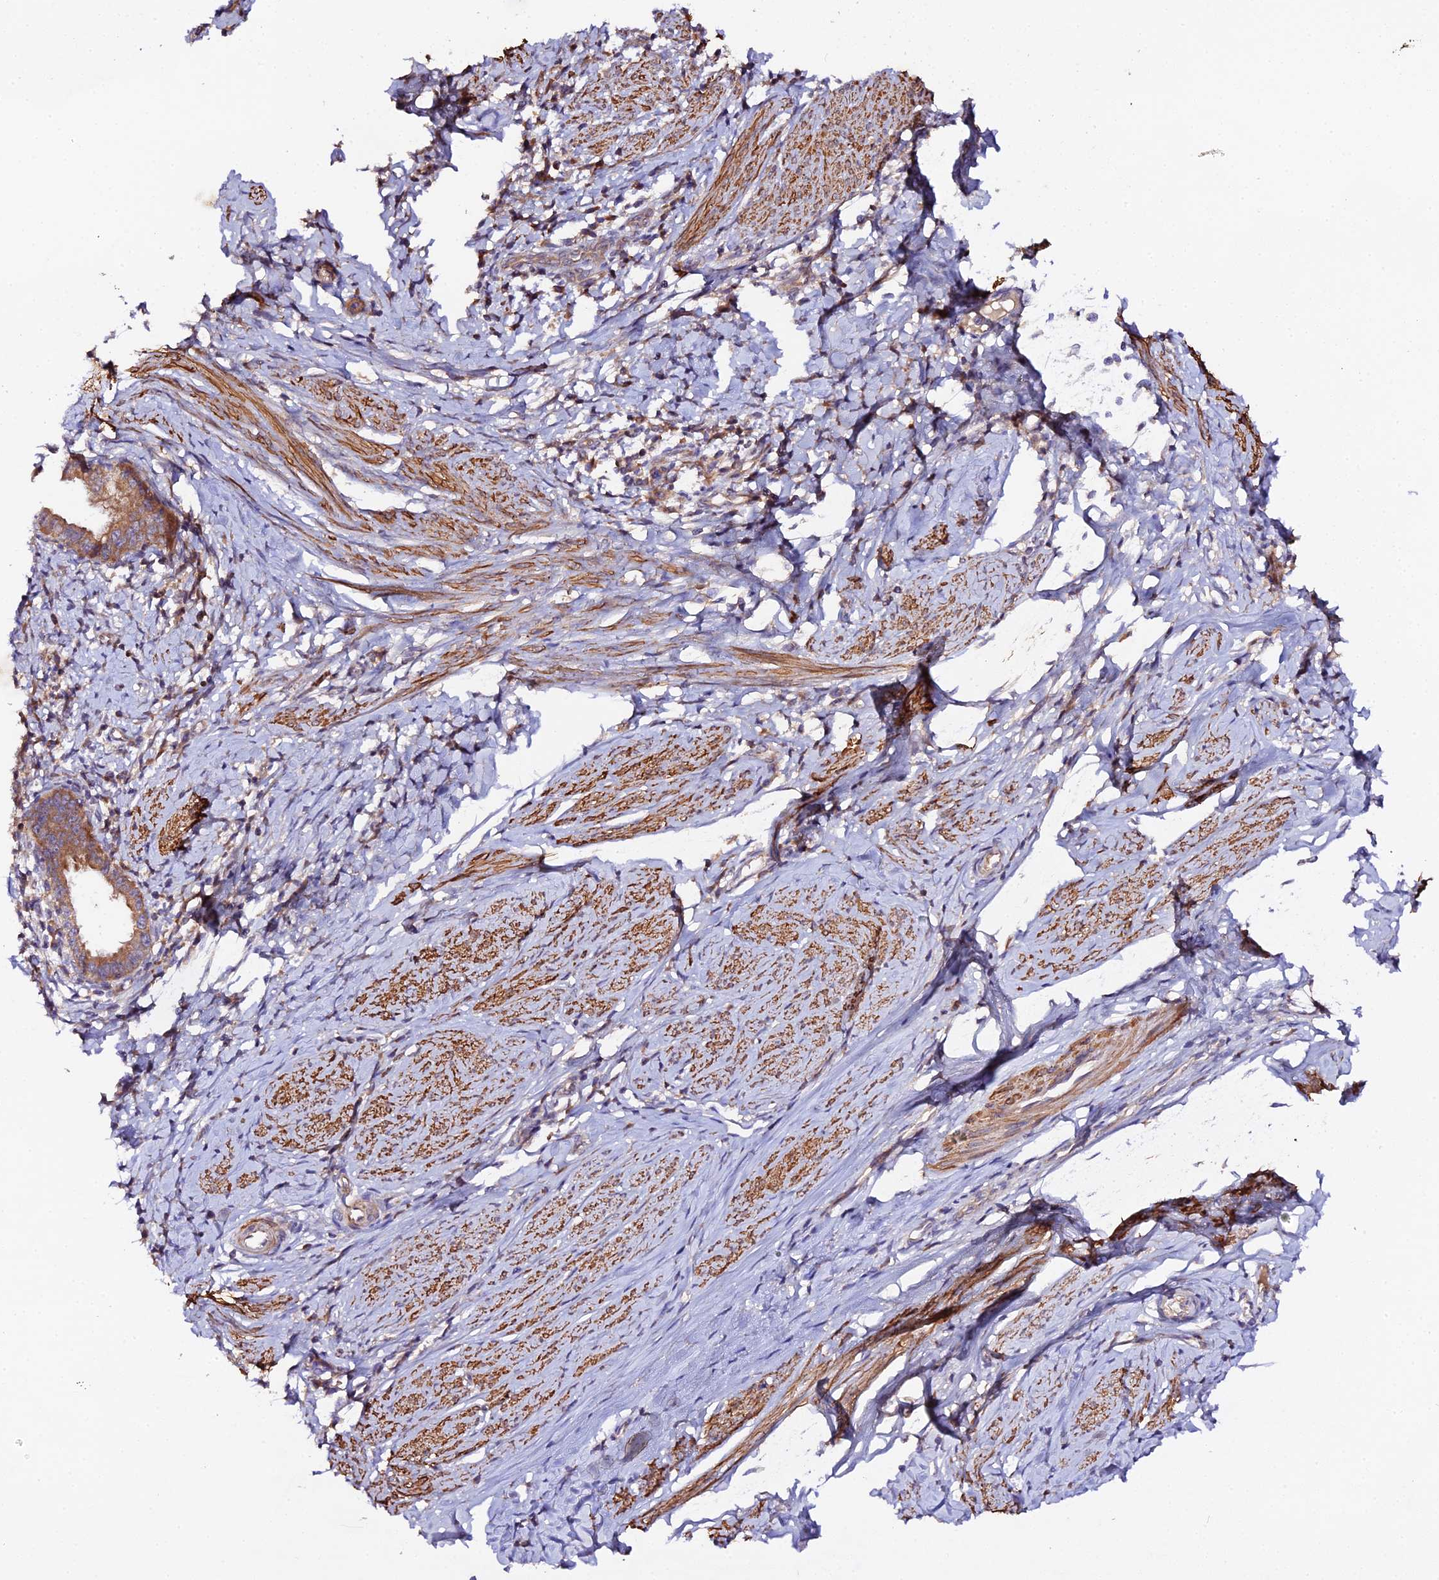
{"staining": {"intensity": "moderate", "quantity": ">75%", "location": "cytoplasmic/membranous"}, "tissue": "cervical cancer", "cell_type": "Tumor cells", "image_type": "cancer", "snomed": [{"axis": "morphology", "description": "Adenocarcinoma, NOS"}, {"axis": "topography", "description": "Cervix"}], "caption": "About >75% of tumor cells in human cervical cancer reveal moderate cytoplasmic/membranous protein expression as visualized by brown immunohistochemical staining.", "gene": "TRIM26", "patient": {"sex": "female", "age": 36}}